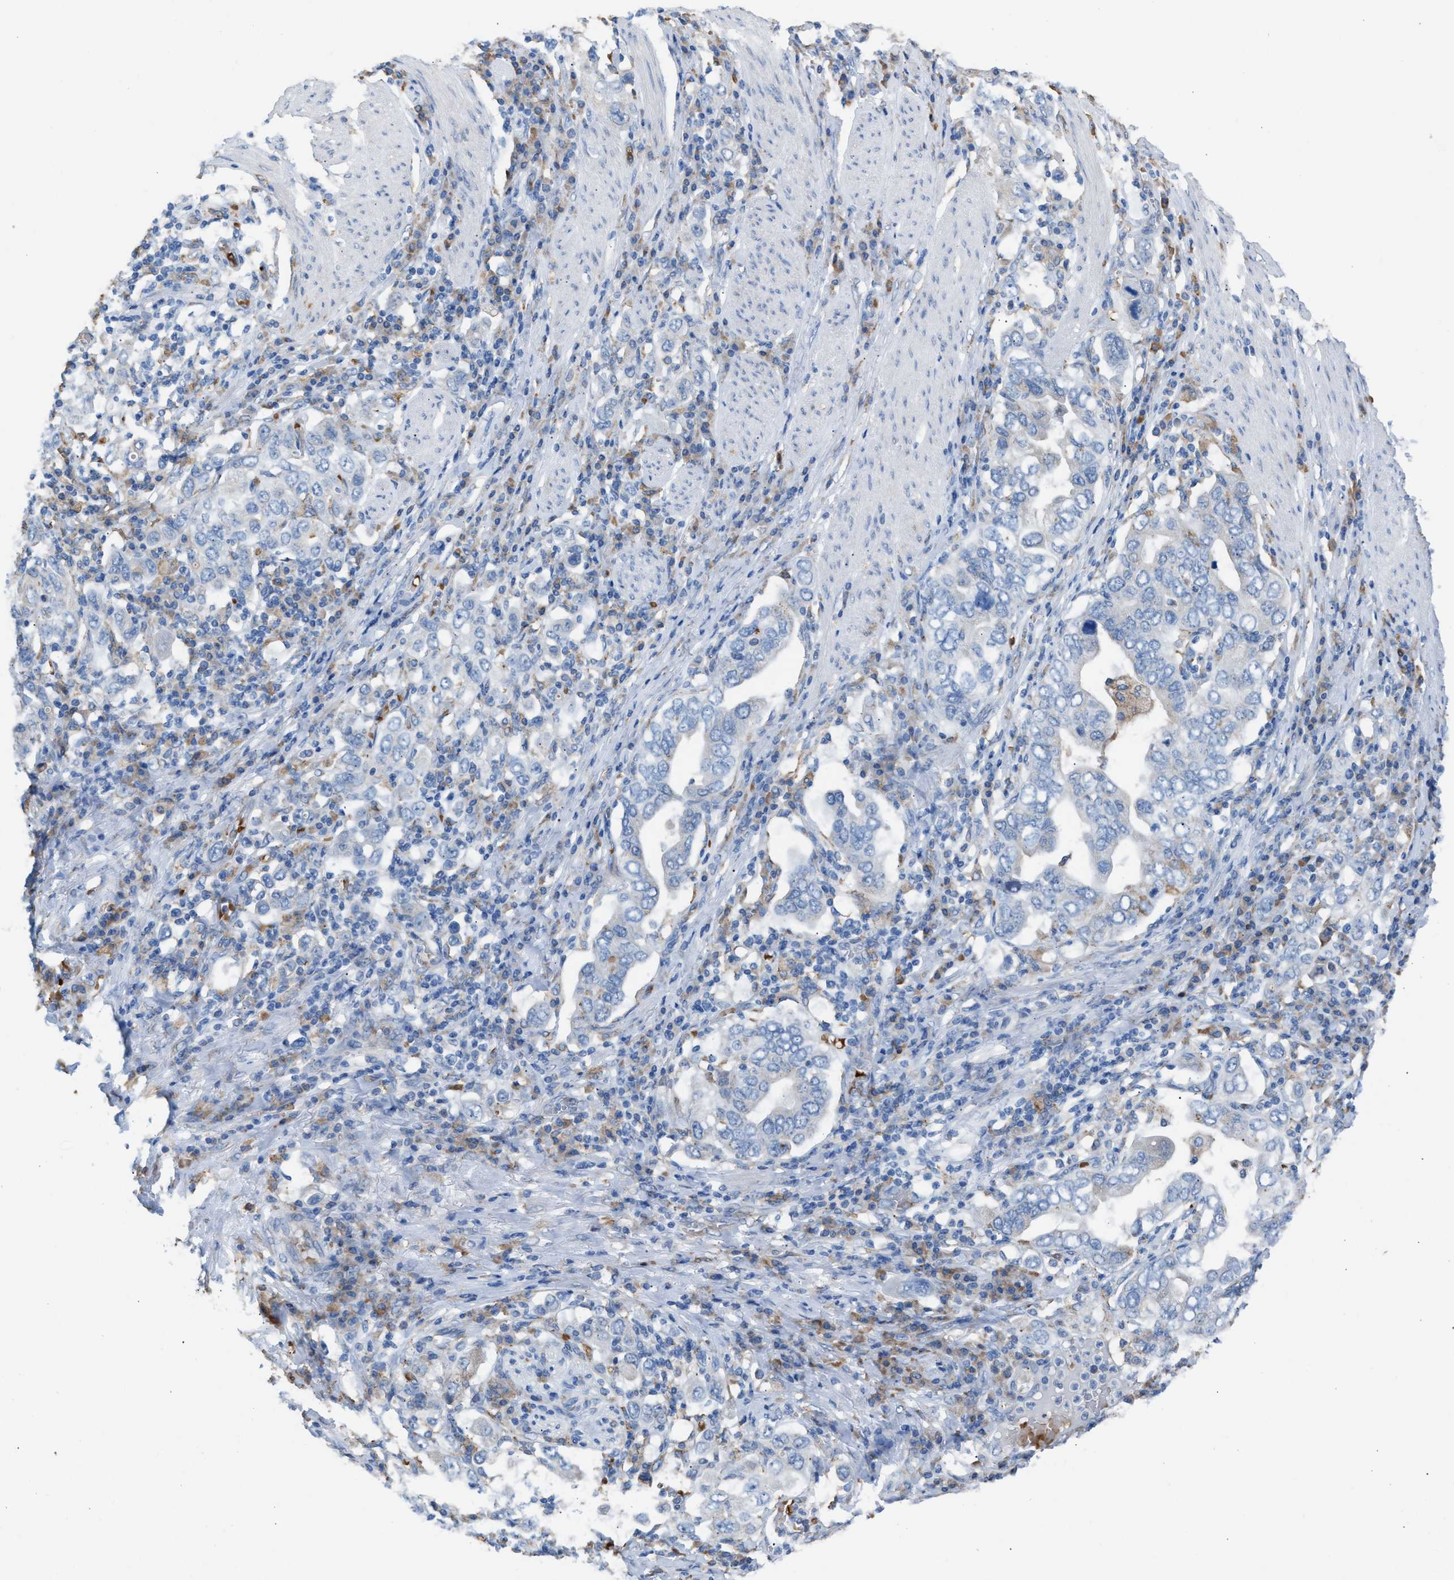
{"staining": {"intensity": "negative", "quantity": "none", "location": "none"}, "tissue": "stomach cancer", "cell_type": "Tumor cells", "image_type": "cancer", "snomed": [{"axis": "morphology", "description": "Adenocarcinoma, NOS"}, {"axis": "topography", "description": "Stomach, upper"}], "caption": "Immunohistochemistry image of stomach cancer stained for a protein (brown), which demonstrates no expression in tumor cells. (Stains: DAB immunohistochemistry (IHC) with hematoxylin counter stain, Microscopy: brightfield microscopy at high magnification).", "gene": "CA3", "patient": {"sex": "male", "age": 62}}